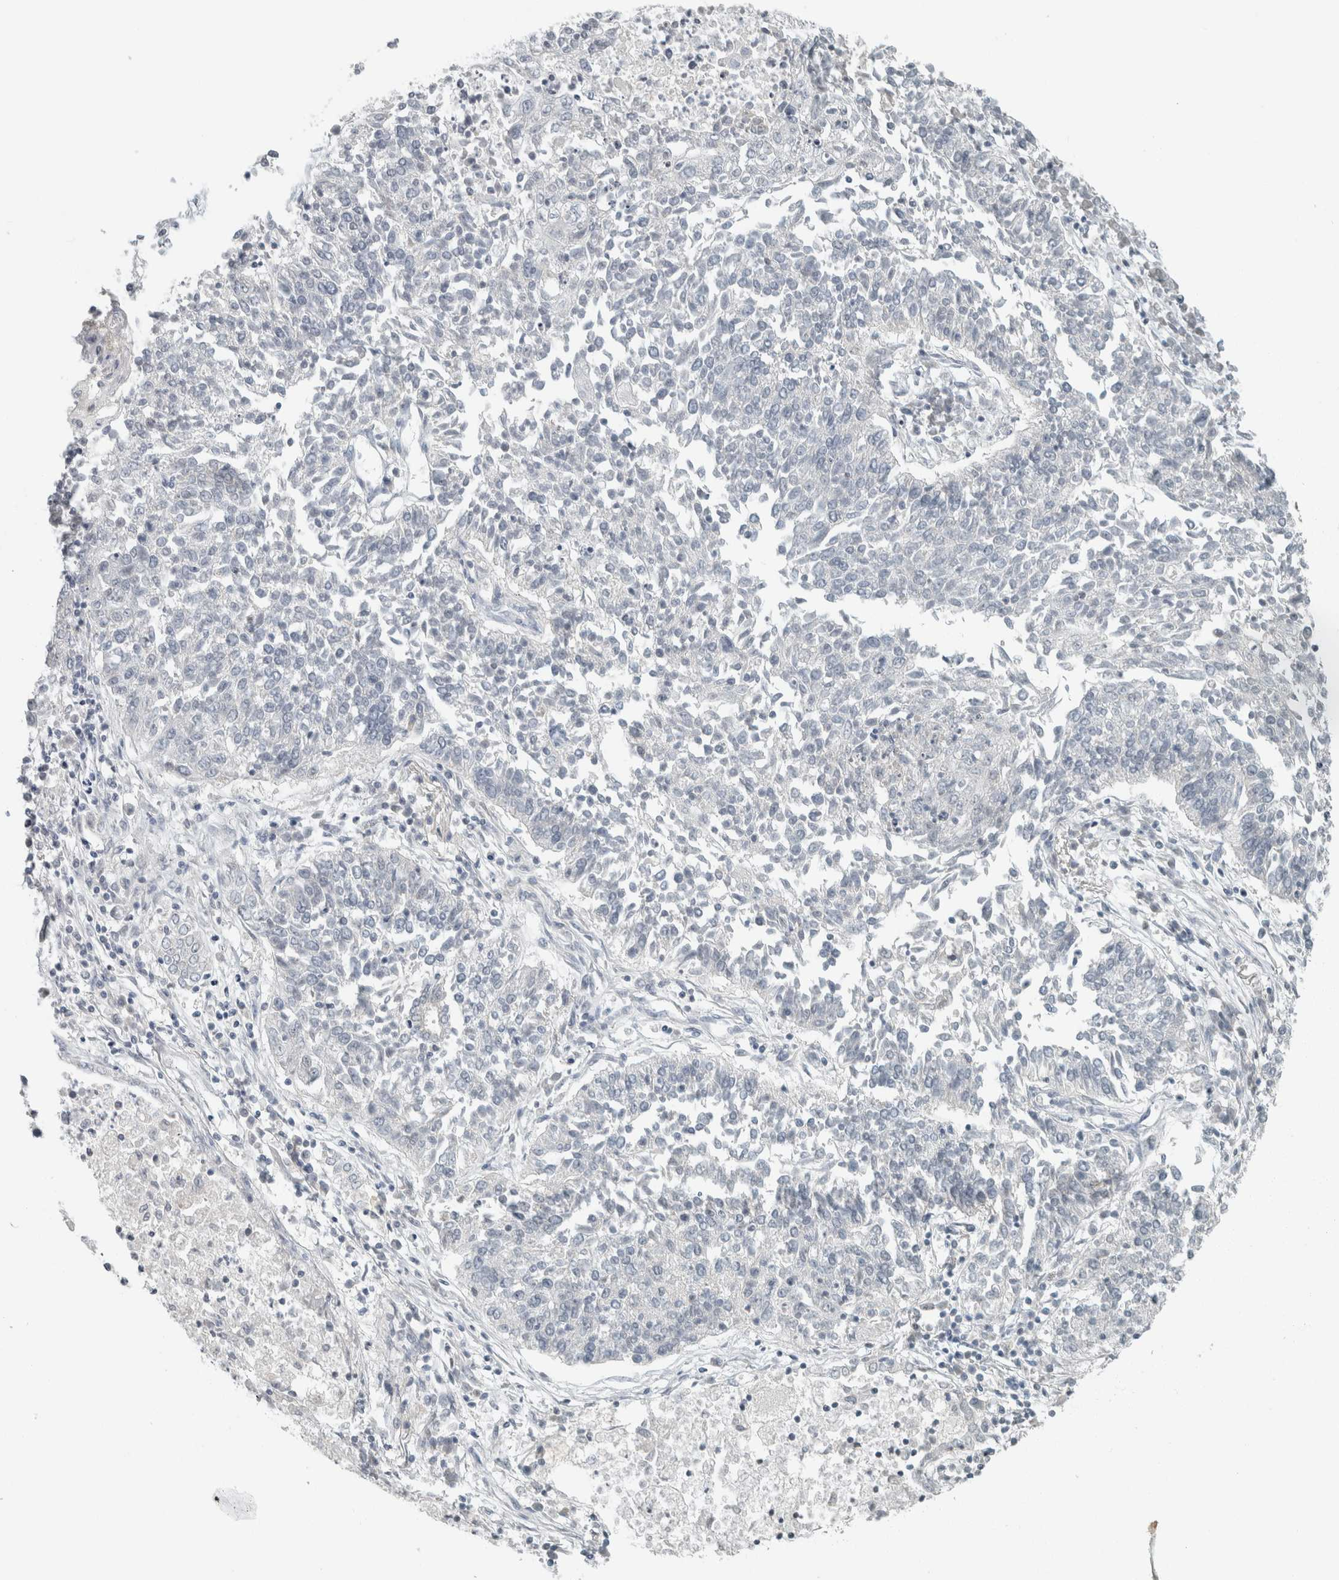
{"staining": {"intensity": "negative", "quantity": "none", "location": "none"}, "tissue": "lung cancer", "cell_type": "Tumor cells", "image_type": "cancer", "snomed": [{"axis": "morphology", "description": "Normal tissue, NOS"}, {"axis": "morphology", "description": "Squamous cell carcinoma, NOS"}, {"axis": "topography", "description": "Lymph node"}, {"axis": "topography", "description": "Cartilage tissue"}, {"axis": "topography", "description": "Bronchus"}, {"axis": "topography", "description": "Lung"}, {"axis": "topography", "description": "Peripheral nerve tissue"}], "caption": "Squamous cell carcinoma (lung) stained for a protein using immunohistochemistry reveals no expression tumor cells.", "gene": "TRIT1", "patient": {"sex": "female", "age": 49}}